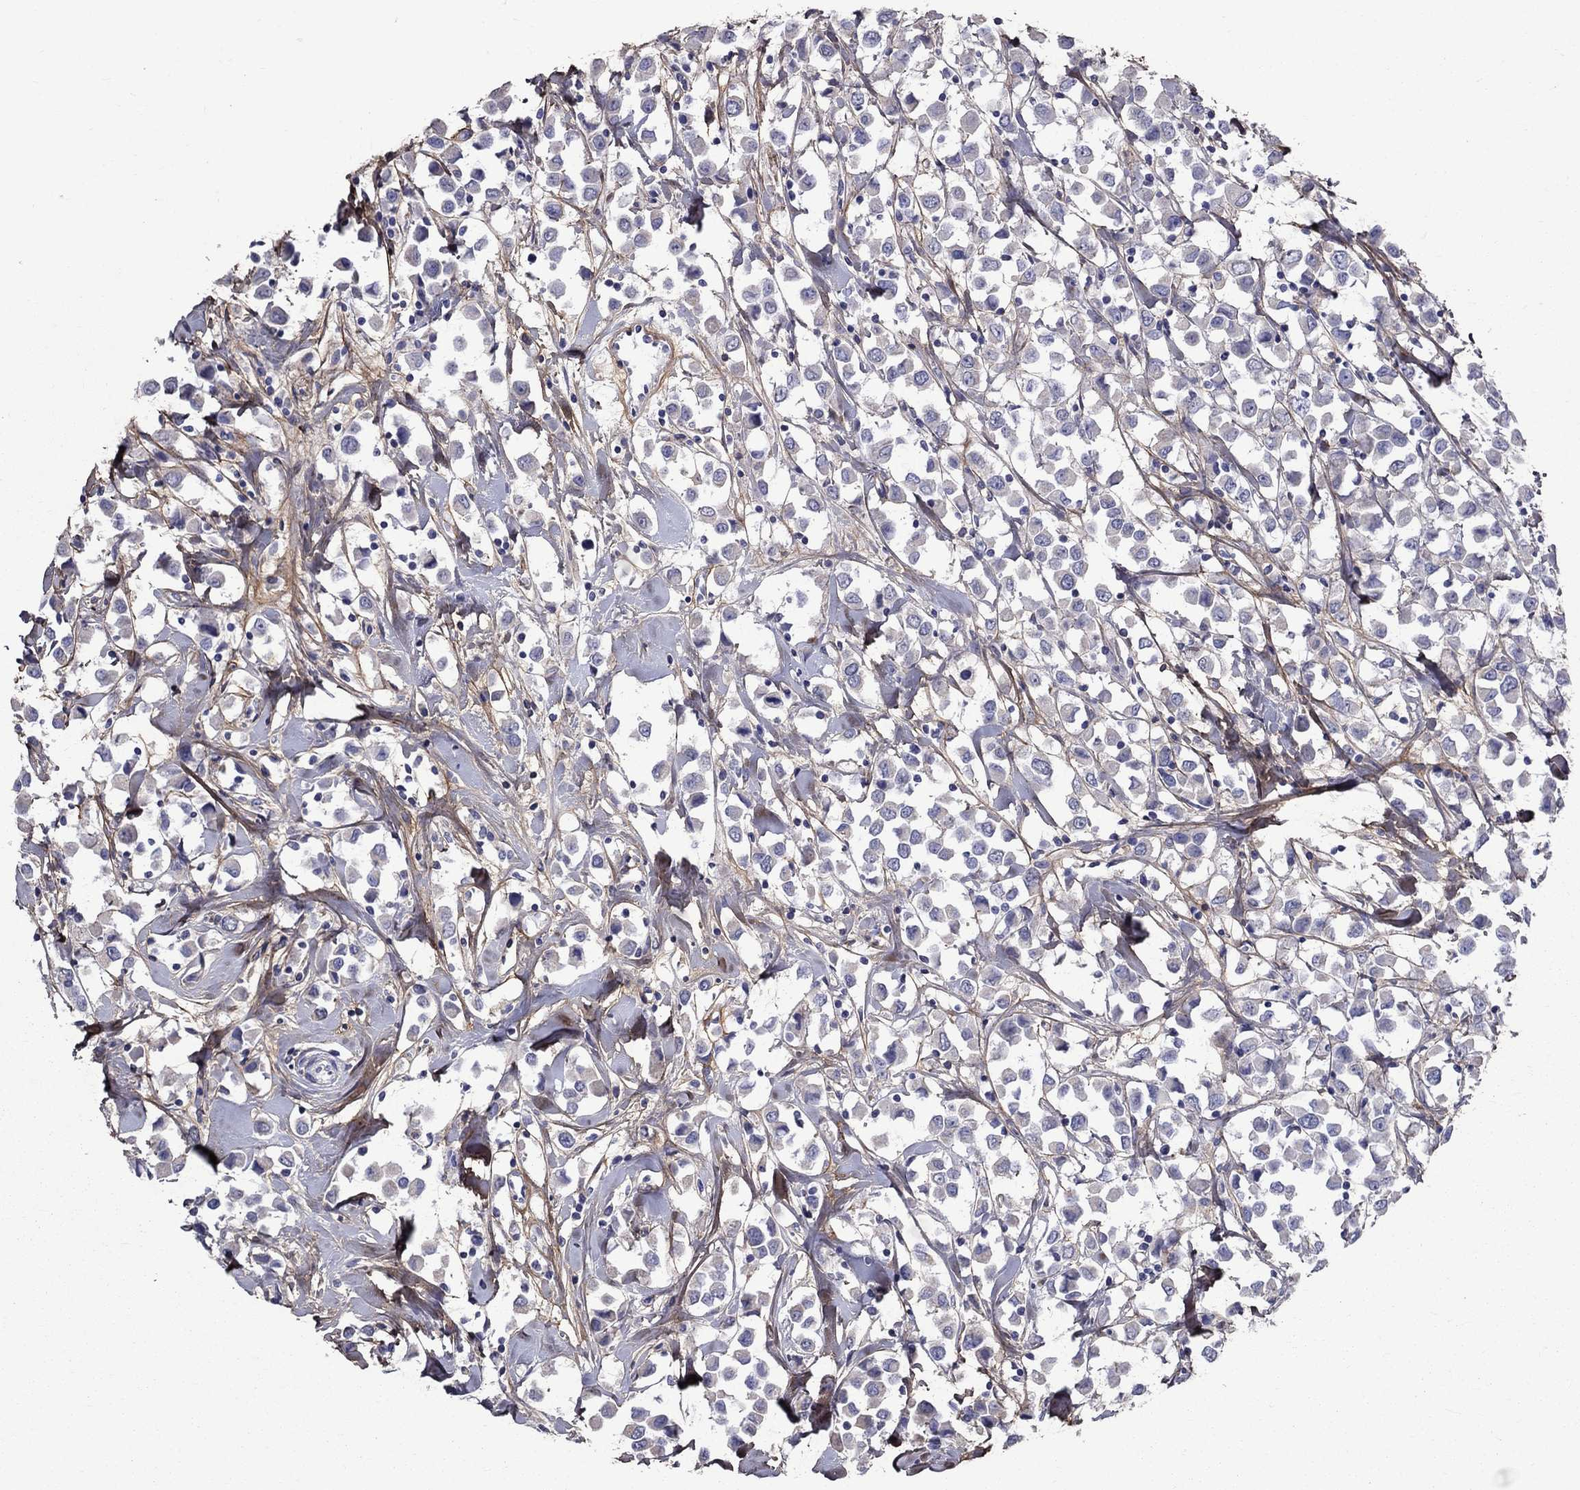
{"staining": {"intensity": "negative", "quantity": "none", "location": "none"}, "tissue": "breast cancer", "cell_type": "Tumor cells", "image_type": "cancer", "snomed": [{"axis": "morphology", "description": "Duct carcinoma"}, {"axis": "topography", "description": "Breast"}], "caption": "This is an immunohistochemistry (IHC) histopathology image of breast intraductal carcinoma. There is no positivity in tumor cells.", "gene": "ANXA10", "patient": {"sex": "female", "age": 61}}